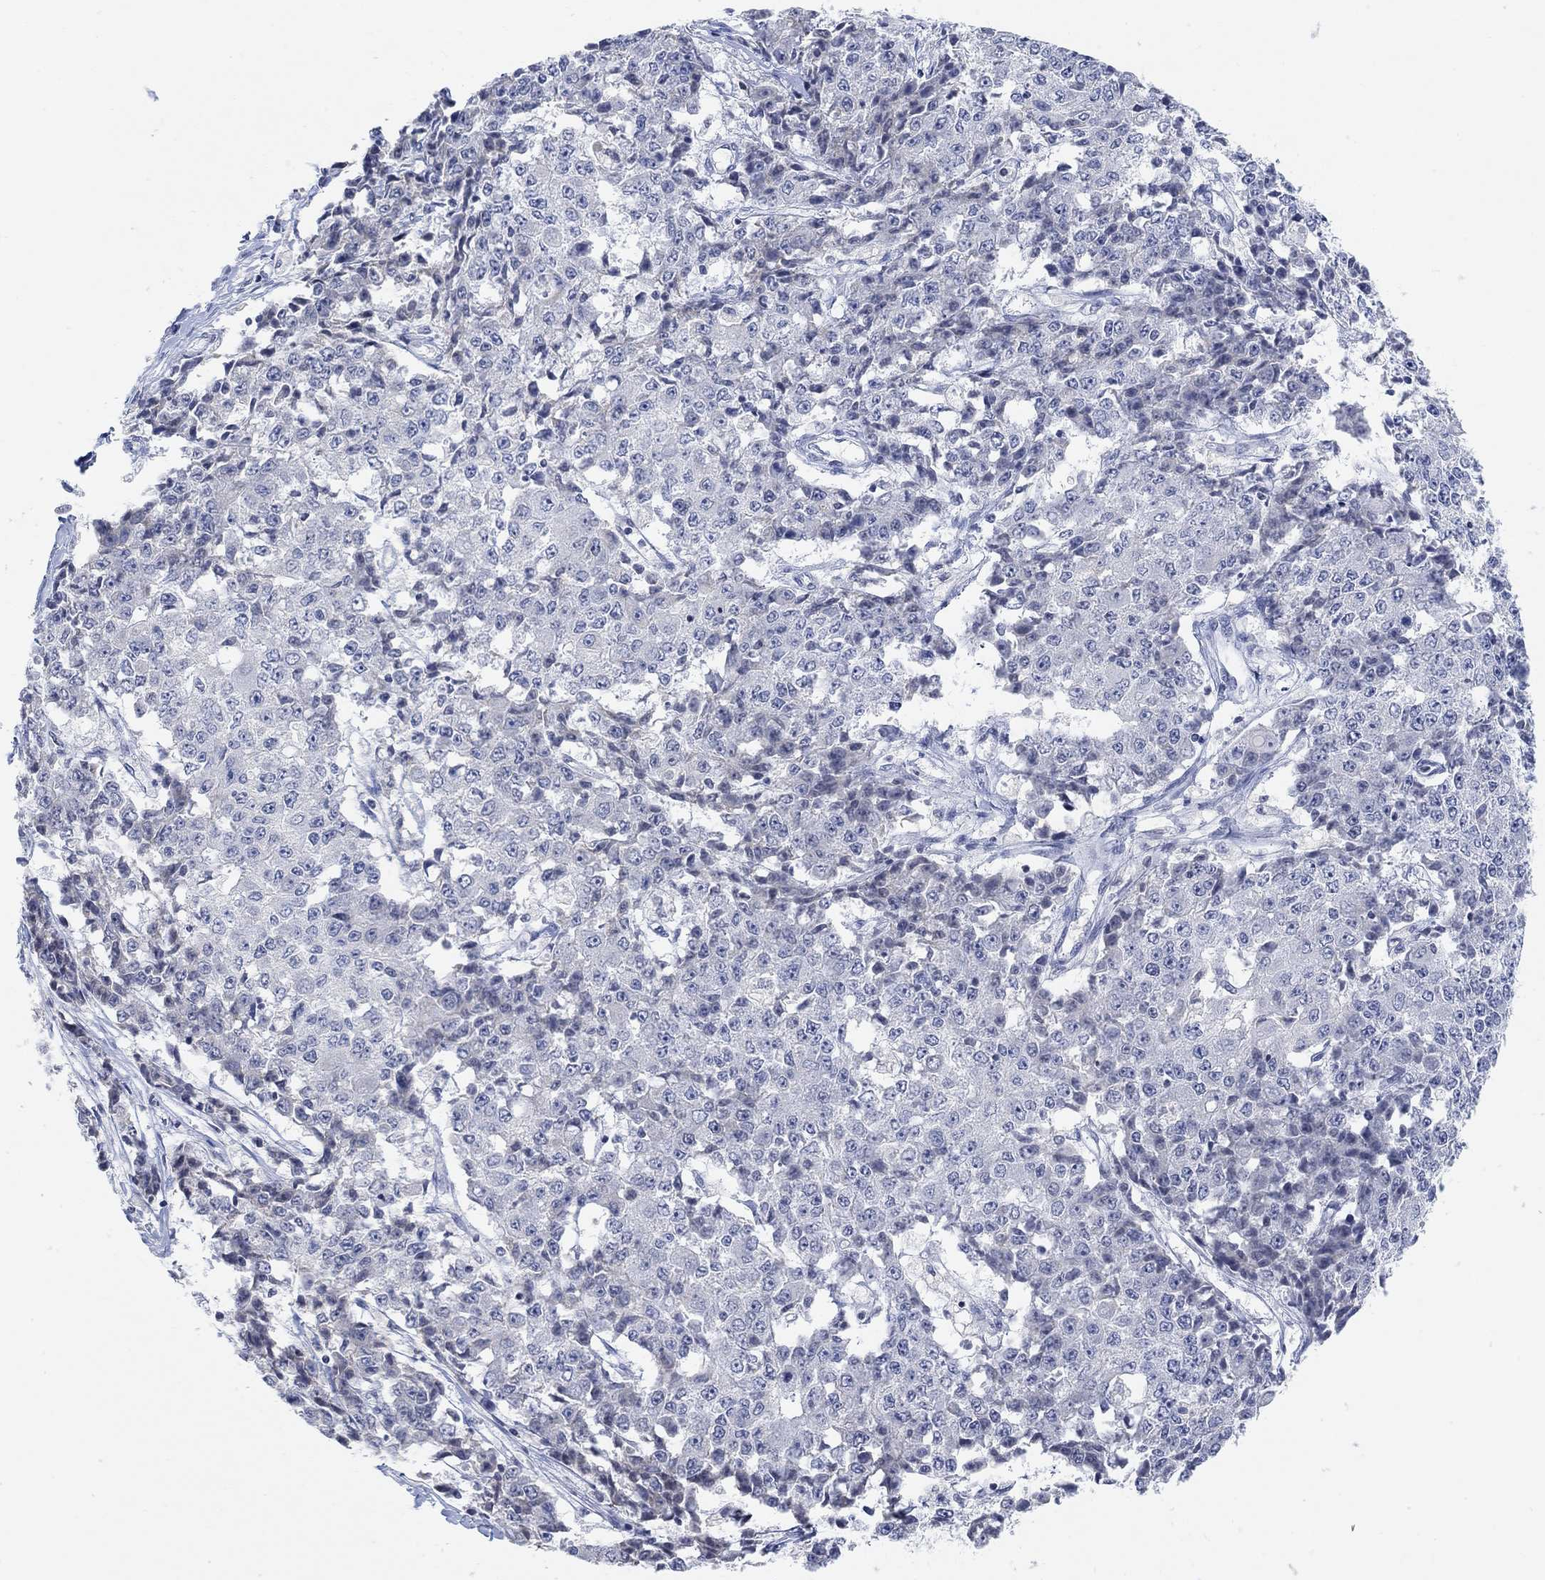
{"staining": {"intensity": "negative", "quantity": "none", "location": "none"}, "tissue": "ovarian cancer", "cell_type": "Tumor cells", "image_type": "cancer", "snomed": [{"axis": "morphology", "description": "Carcinoma, endometroid"}, {"axis": "topography", "description": "Ovary"}], "caption": "Immunohistochemistry (IHC) micrograph of neoplastic tissue: endometroid carcinoma (ovarian) stained with DAB (3,3'-diaminobenzidine) exhibits no significant protein expression in tumor cells.", "gene": "ATP6V1E2", "patient": {"sex": "female", "age": 42}}